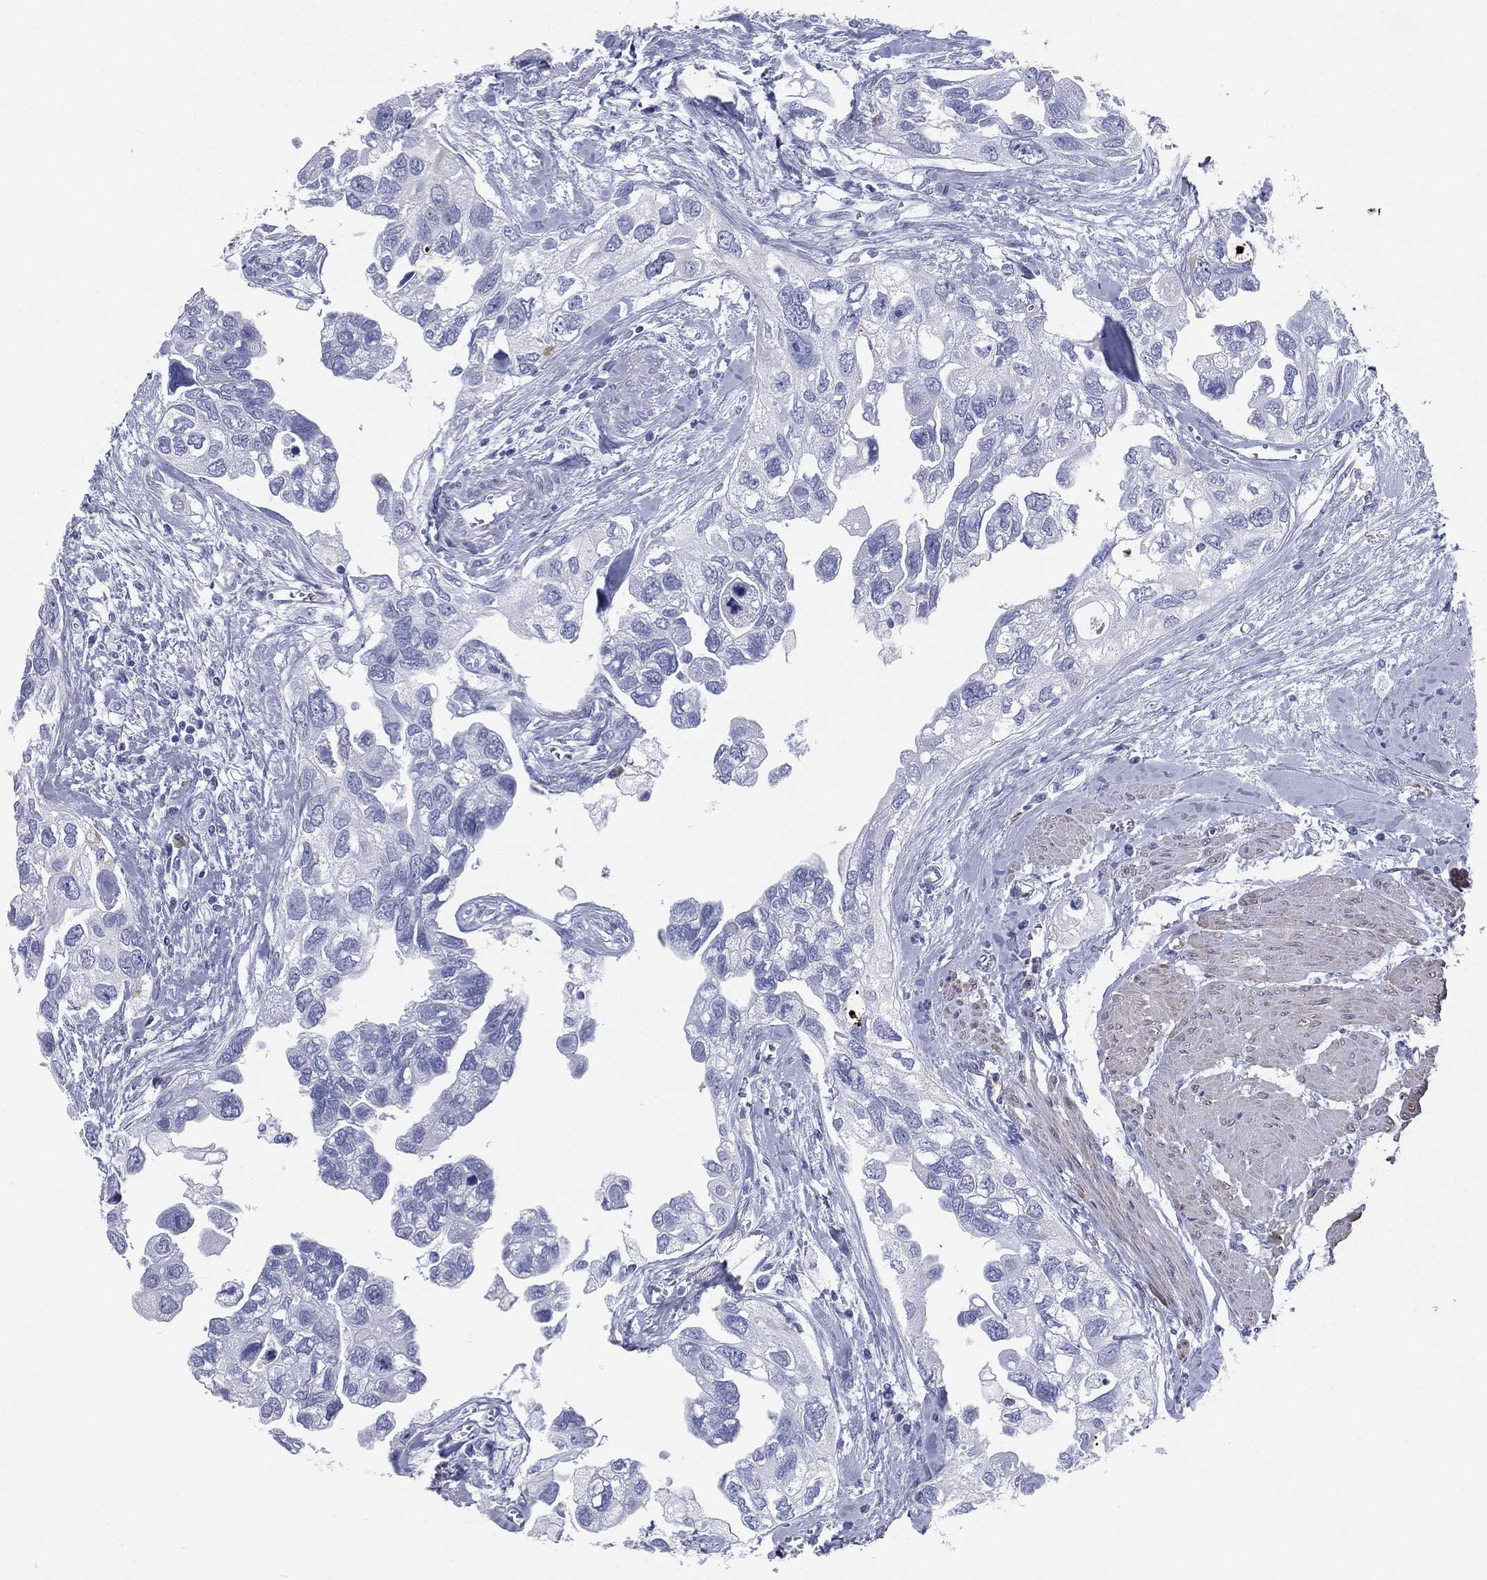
{"staining": {"intensity": "negative", "quantity": "none", "location": "none"}, "tissue": "urothelial cancer", "cell_type": "Tumor cells", "image_type": "cancer", "snomed": [{"axis": "morphology", "description": "Urothelial carcinoma, High grade"}, {"axis": "topography", "description": "Urinary bladder"}], "caption": "Urothelial cancer was stained to show a protein in brown. There is no significant staining in tumor cells.", "gene": "CD79A", "patient": {"sex": "male", "age": 59}}